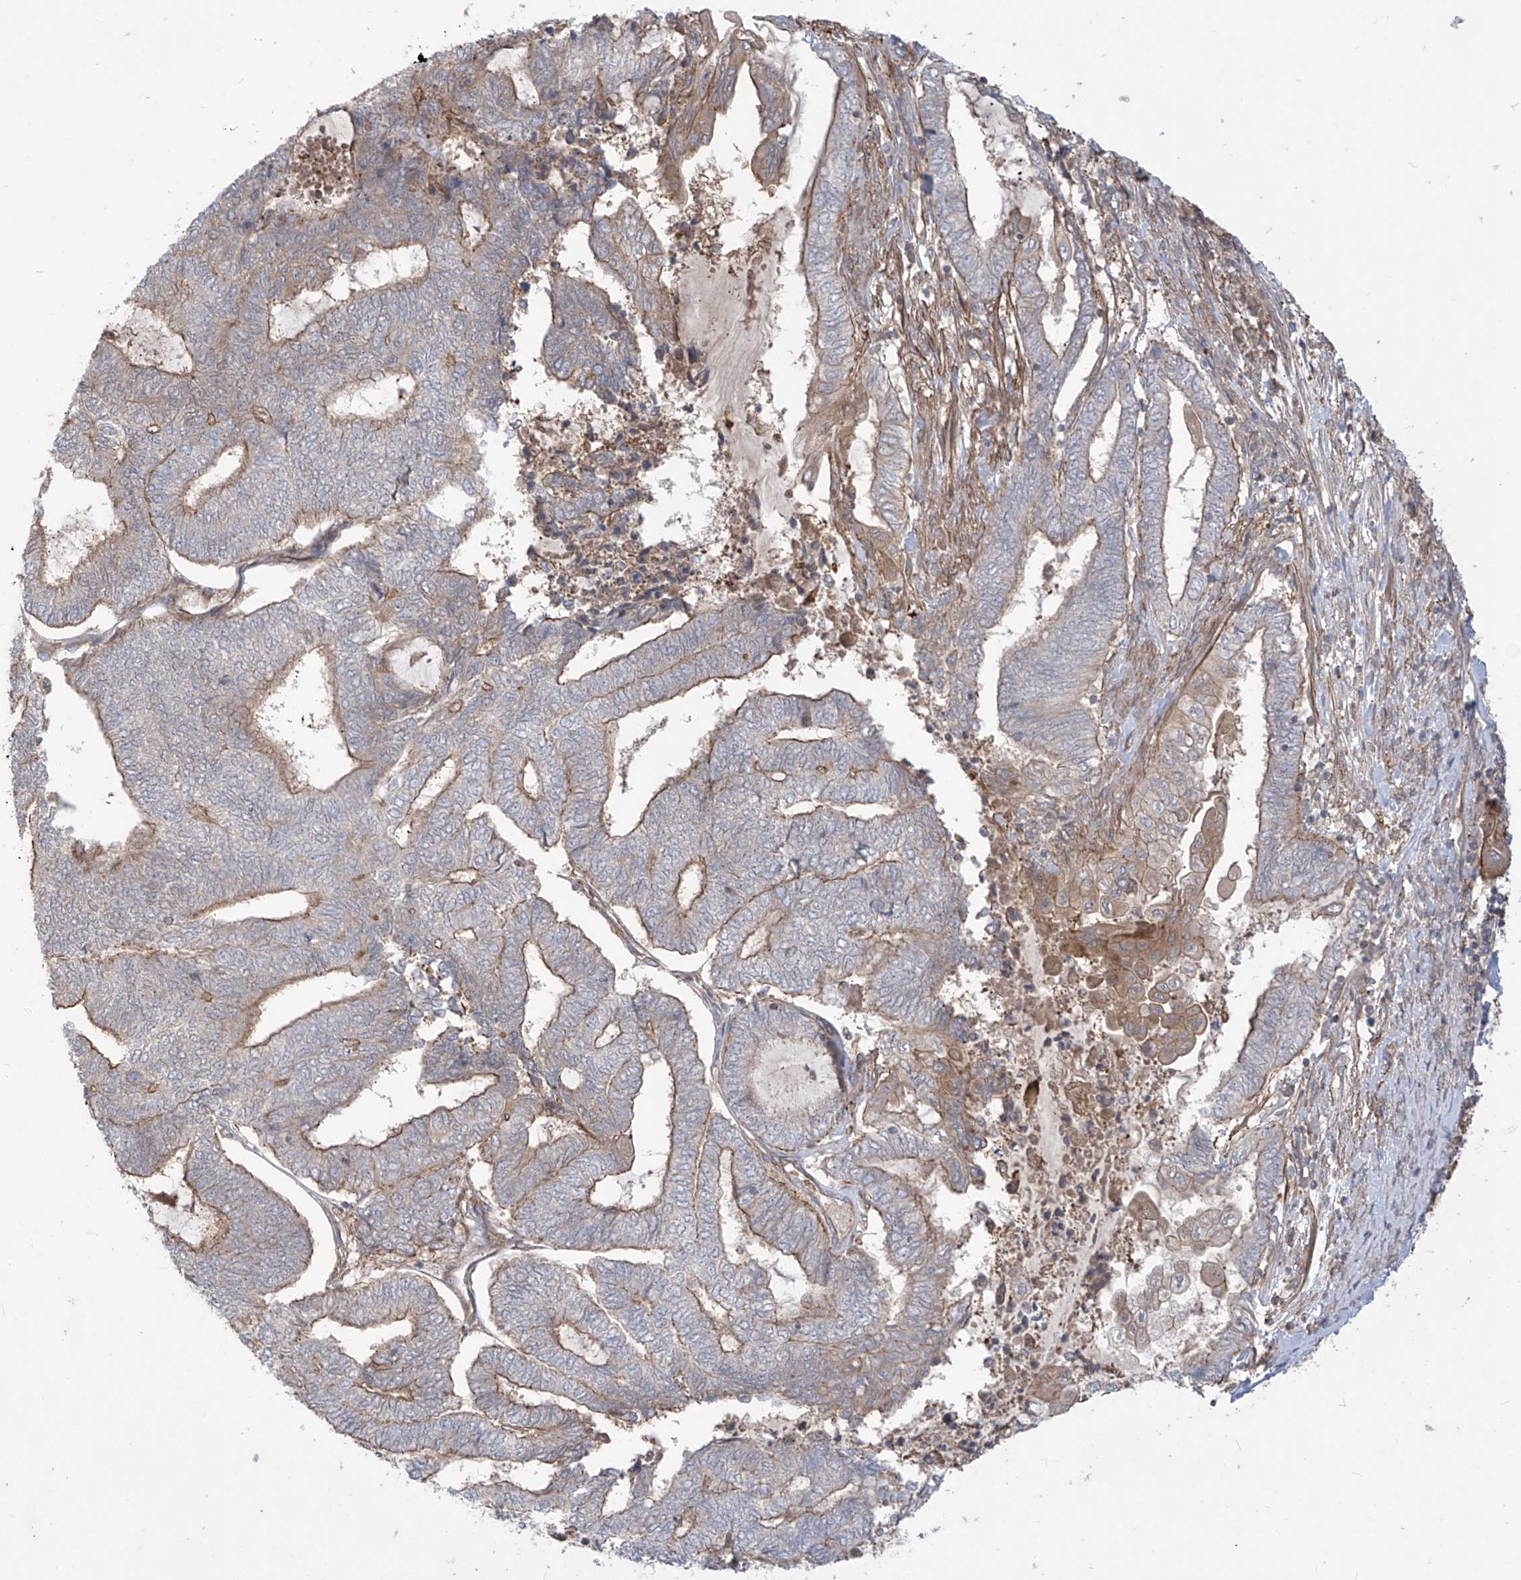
{"staining": {"intensity": "moderate", "quantity": "<25%", "location": "cytoplasmic/membranous"}, "tissue": "endometrial cancer", "cell_type": "Tumor cells", "image_type": "cancer", "snomed": [{"axis": "morphology", "description": "Adenocarcinoma, NOS"}, {"axis": "topography", "description": "Uterus"}, {"axis": "topography", "description": "Endometrium"}], "caption": "Endometrial cancer tissue reveals moderate cytoplasmic/membranous positivity in approximately <25% of tumor cells", "gene": "TRMU", "patient": {"sex": "female", "age": 70}}